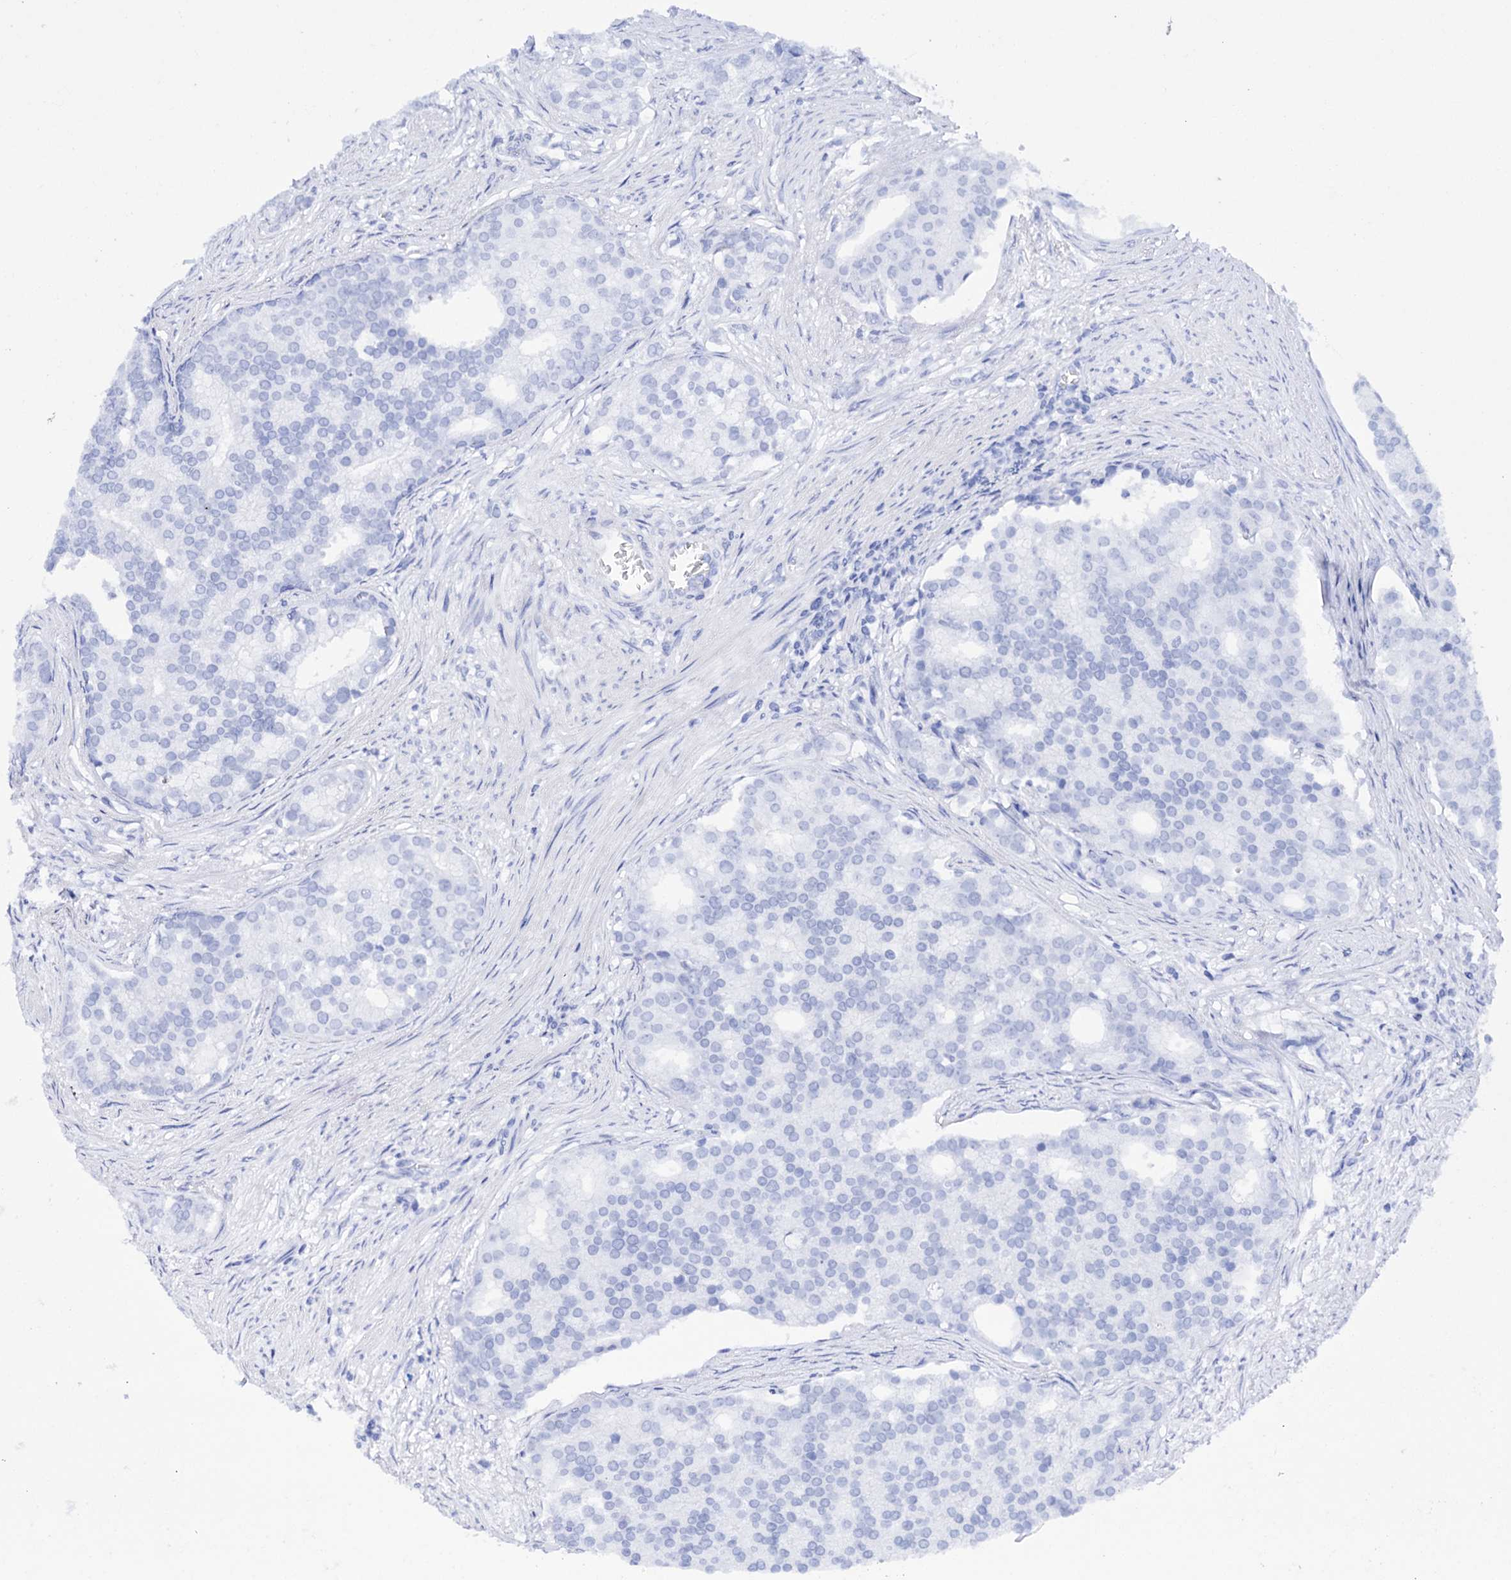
{"staining": {"intensity": "negative", "quantity": "none", "location": "none"}, "tissue": "prostate cancer", "cell_type": "Tumor cells", "image_type": "cancer", "snomed": [{"axis": "morphology", "description": "Adenocarcinoma, Low grade"}, {"axis": "topography", "description": "Prostate"}], "caption": "This is an immunohistochemistry (IHC) photomicrograph of human adenocarcinoma (low-grade) (prostate). There is no expression in tumor cells.", "gene": "C11orf96", "patient": {"sex": "male", "age": 71}}